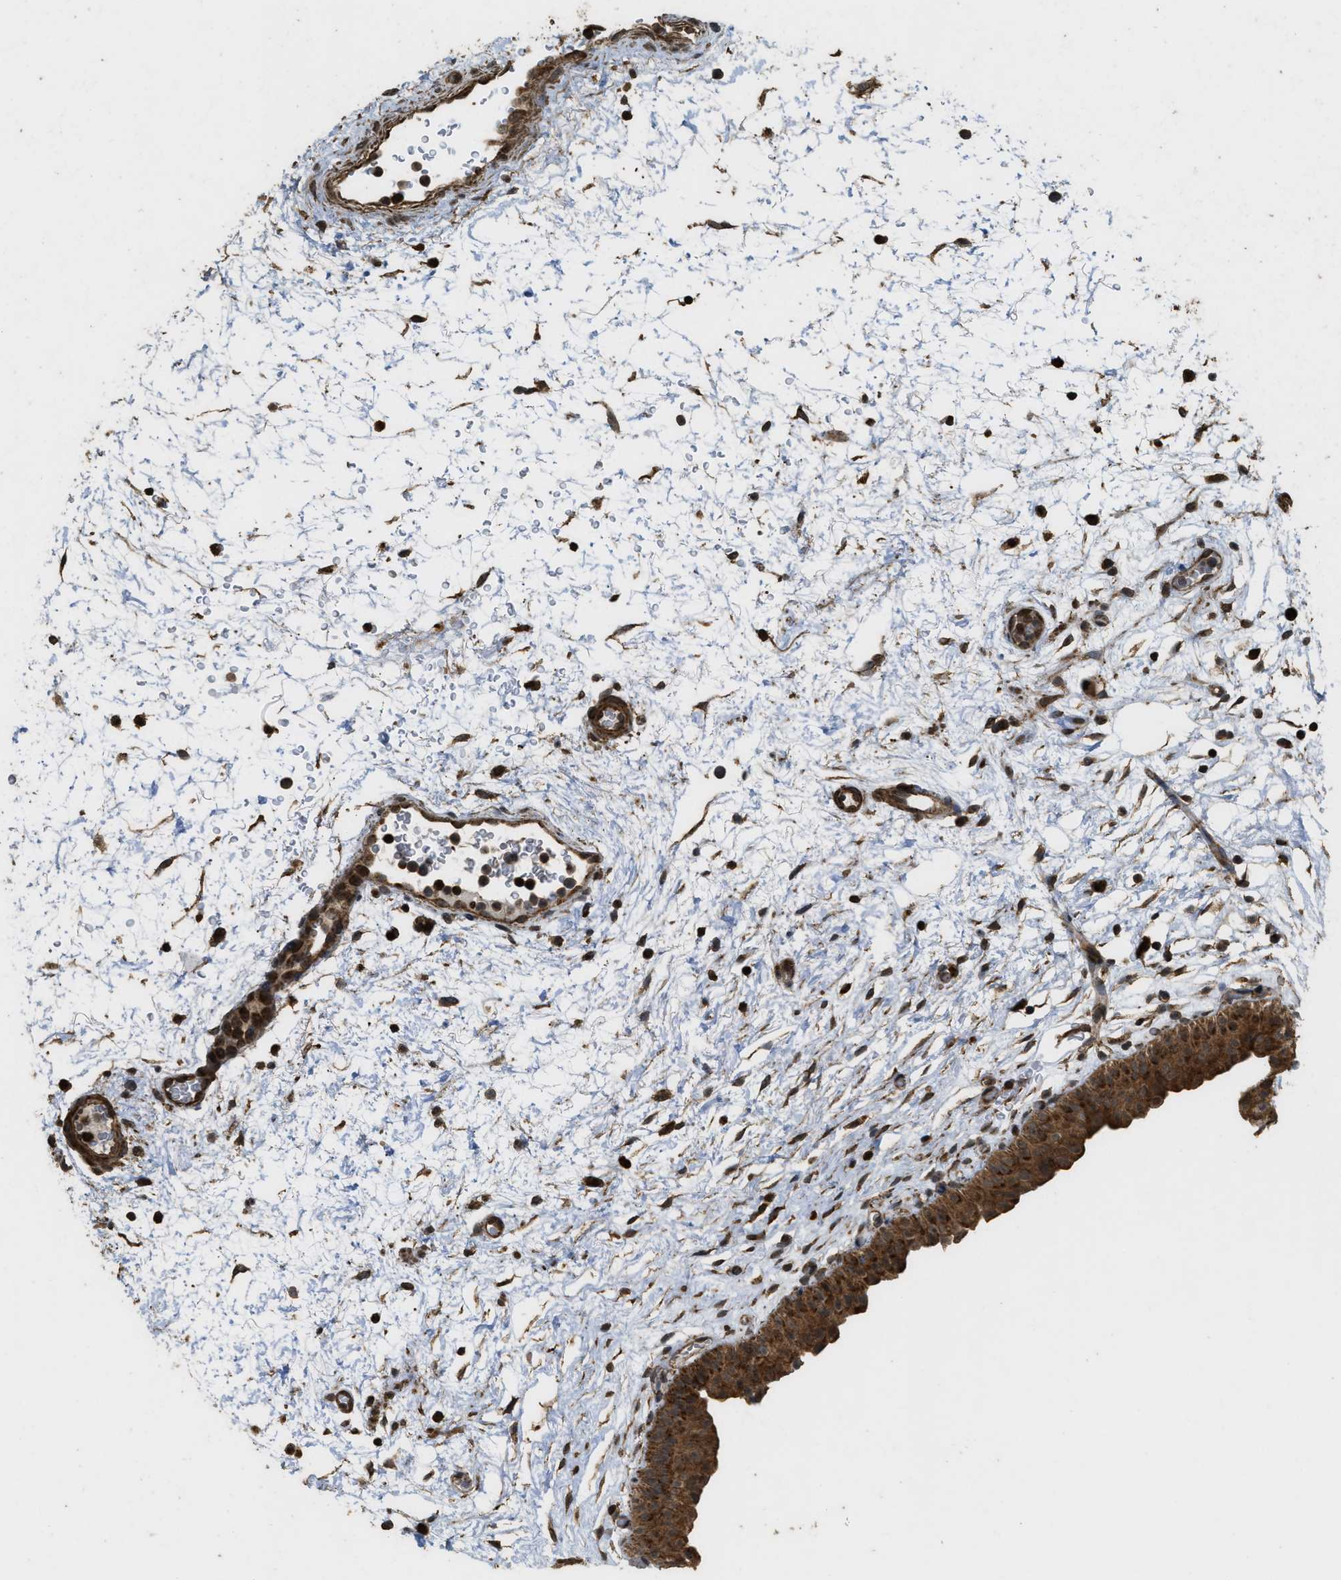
{"staining": {"intensity": "moderate", "quantity": ">75%", "location": "cytoplasmic/membranous"}, "tissue": "urinary bladder", "cell_type": "Urothelial cells", "image_type": "normal", "snomed": [{"axis": "morphology", "description": "Normal tissue, NOS"}, {"axis": "topography", "description": "Urinary bladder"}], "caption": "Protein expression analysis of unremarkable urinary bladder shows moderate cytoplasmic/membranous staining in about >75% of urothelial cells. (DAB (3,3'-diaminobenzidine) IHC, brown staining for protein, blue staining for nuclei).", "gene": "CTPS1", "patient": {"sex": "male", "age": 46}}